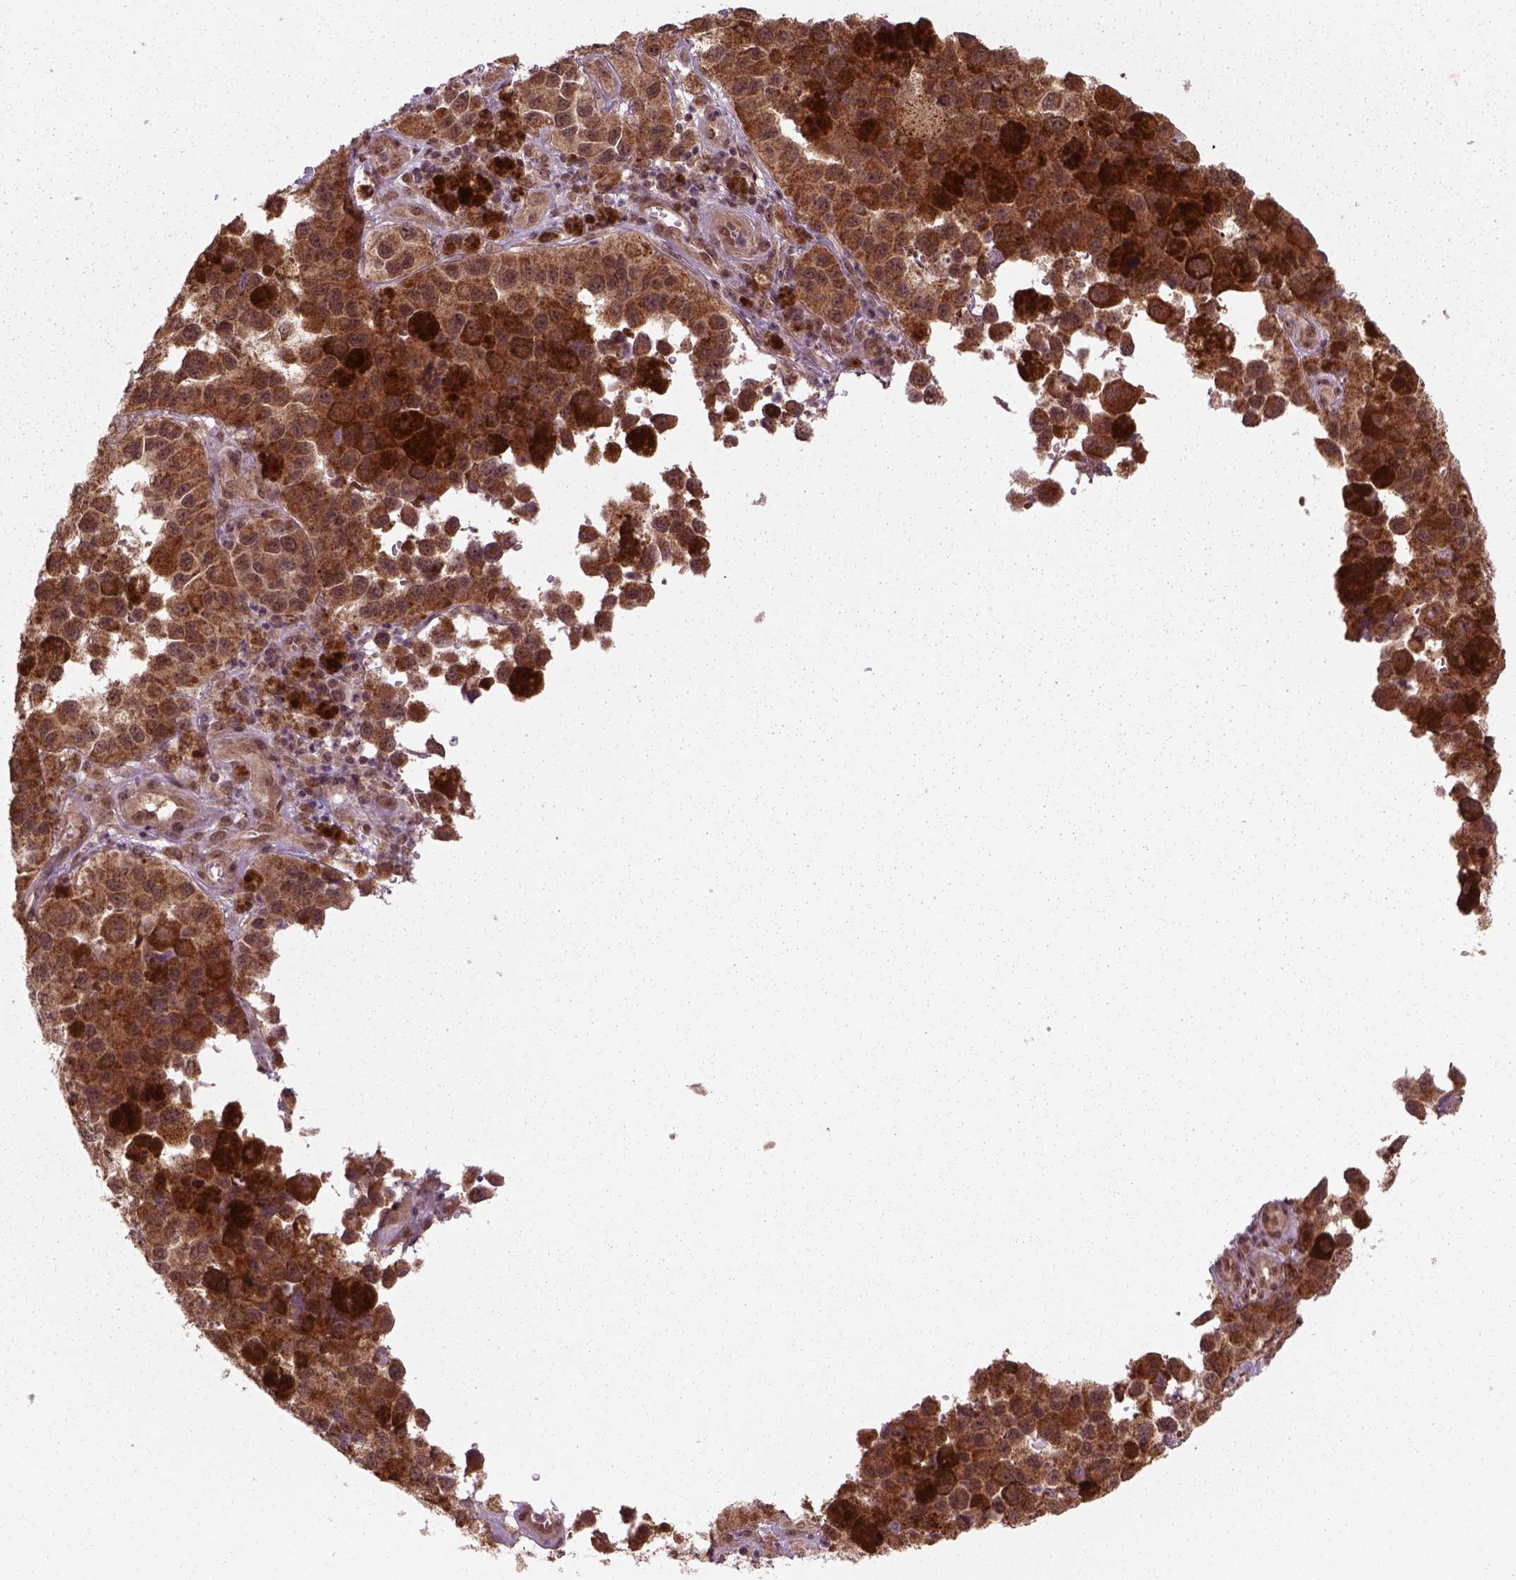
{"staining": {"intensity": "strong", "quantity": "<25%", "location": "cytoplasmic/membranous,nuclear"}, "tissue": "melanoma", "cell_type": "Tumor cells", "image_type": "cancer", "snomed": [{"axis": "morphology", "description": "Malignant melanoma, NOS"}, {"axis": "topography", "description": "Skin"}], "caption": "Protein analysis of melanoma tissue shows strong cytoplasmic/membranous and nuclear positivity in about <25% of tumor cells.", "gene": "NUDT9", "patient": {"sex": "female", "age": 58}}